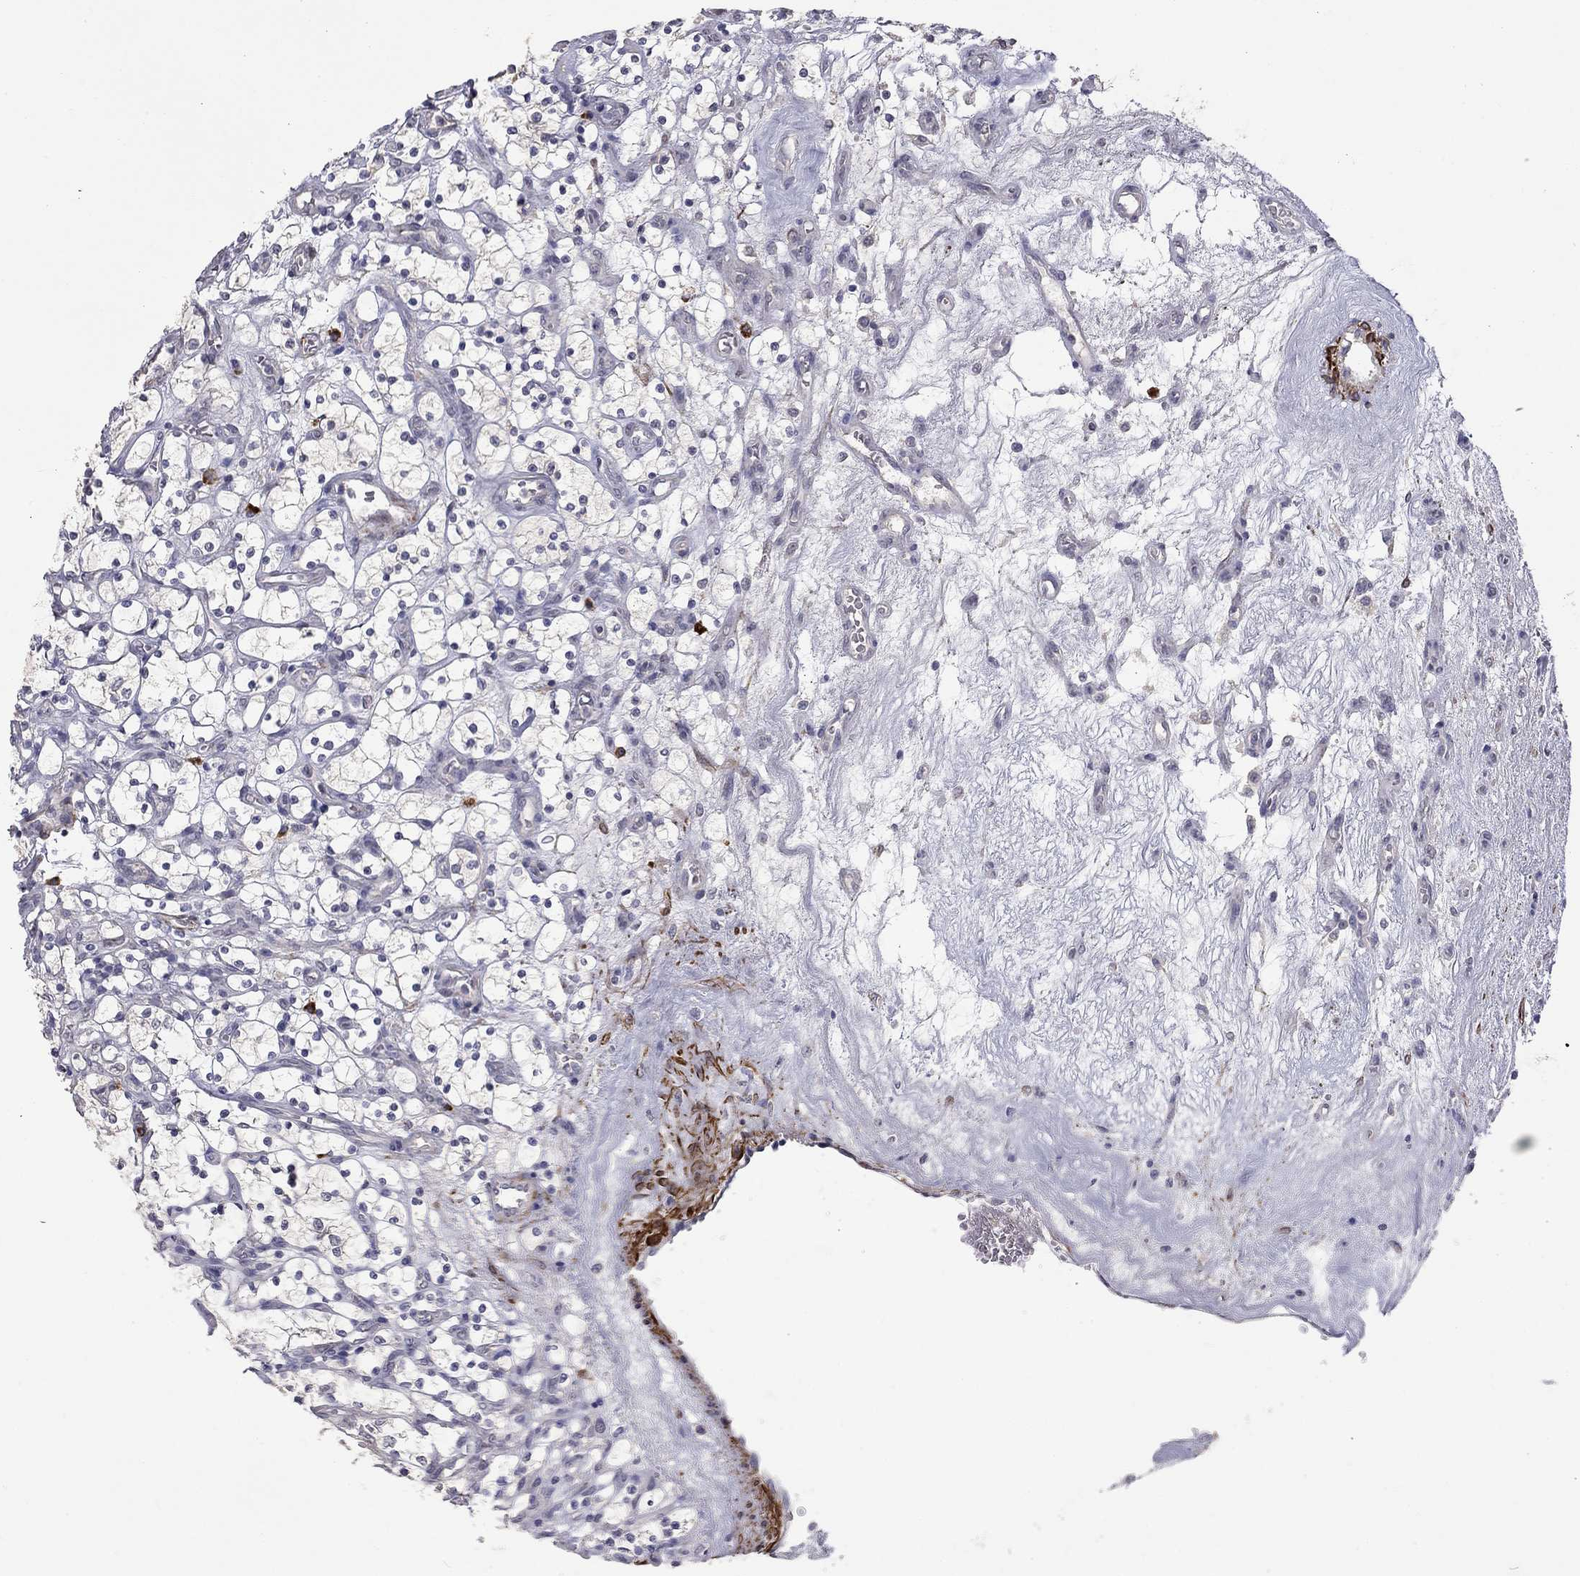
{"staining": {"intensity": "negative", "quantity": "none", "location": "none"}, "tissue": "renal cancer", "cell_type": "Tumor cells", "image_type": "cancer", "snomed": [{"axis": "morphology", "description": "Adenocarcinoma, NOS"}, {"axis": "topography", "description": "Kidney"}], "caption": "Immunohistochemistry (IHC) histopathology image of neoplastic tissue: renal adenocarcinoma stained with DAB demonstrates no significant protein staining in tumor cells.", "gene": "IP6K3", "patient": {"sex": "female", "age": 69}}